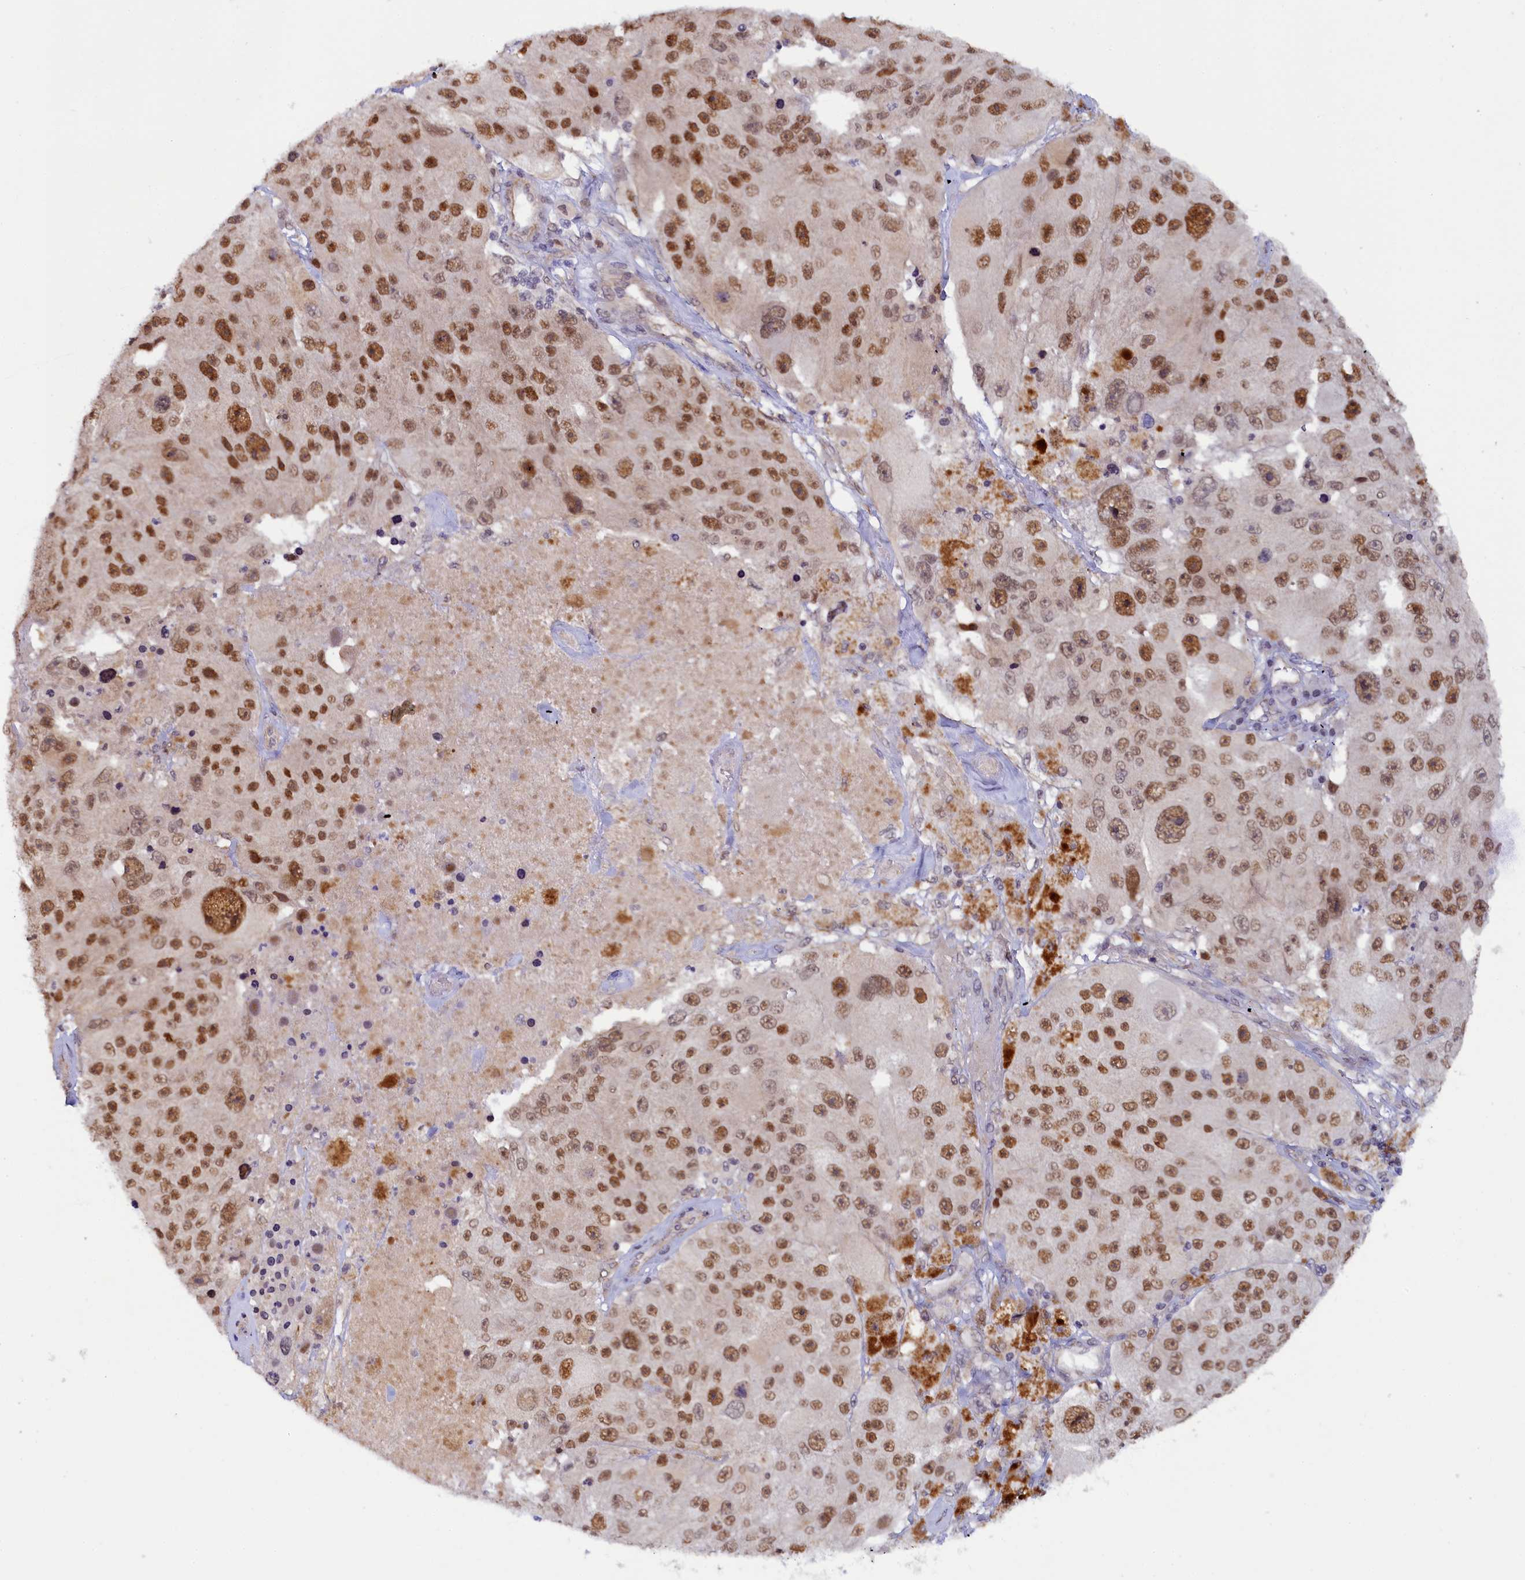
{"staining": {"intensity": "moderate", "quantity": ">75%", "location": "nuclear"}, "tissue": "melanoma", "cell_type": "Tumor cells", "image_type": "cancer", "snomed": [{"axis": "morphology", "description": "Malignant melanoma, Metastatic site"}, {"axis": "topography", "description": "Lymph node"}], "caption": "Immunohistochemical staining of melanoma shows medium levels of moderate nuclear protein staining in approximately >75% of tumor cells.", "gene": "INTS14", "patient": {"sex": "male", "age": 62}}